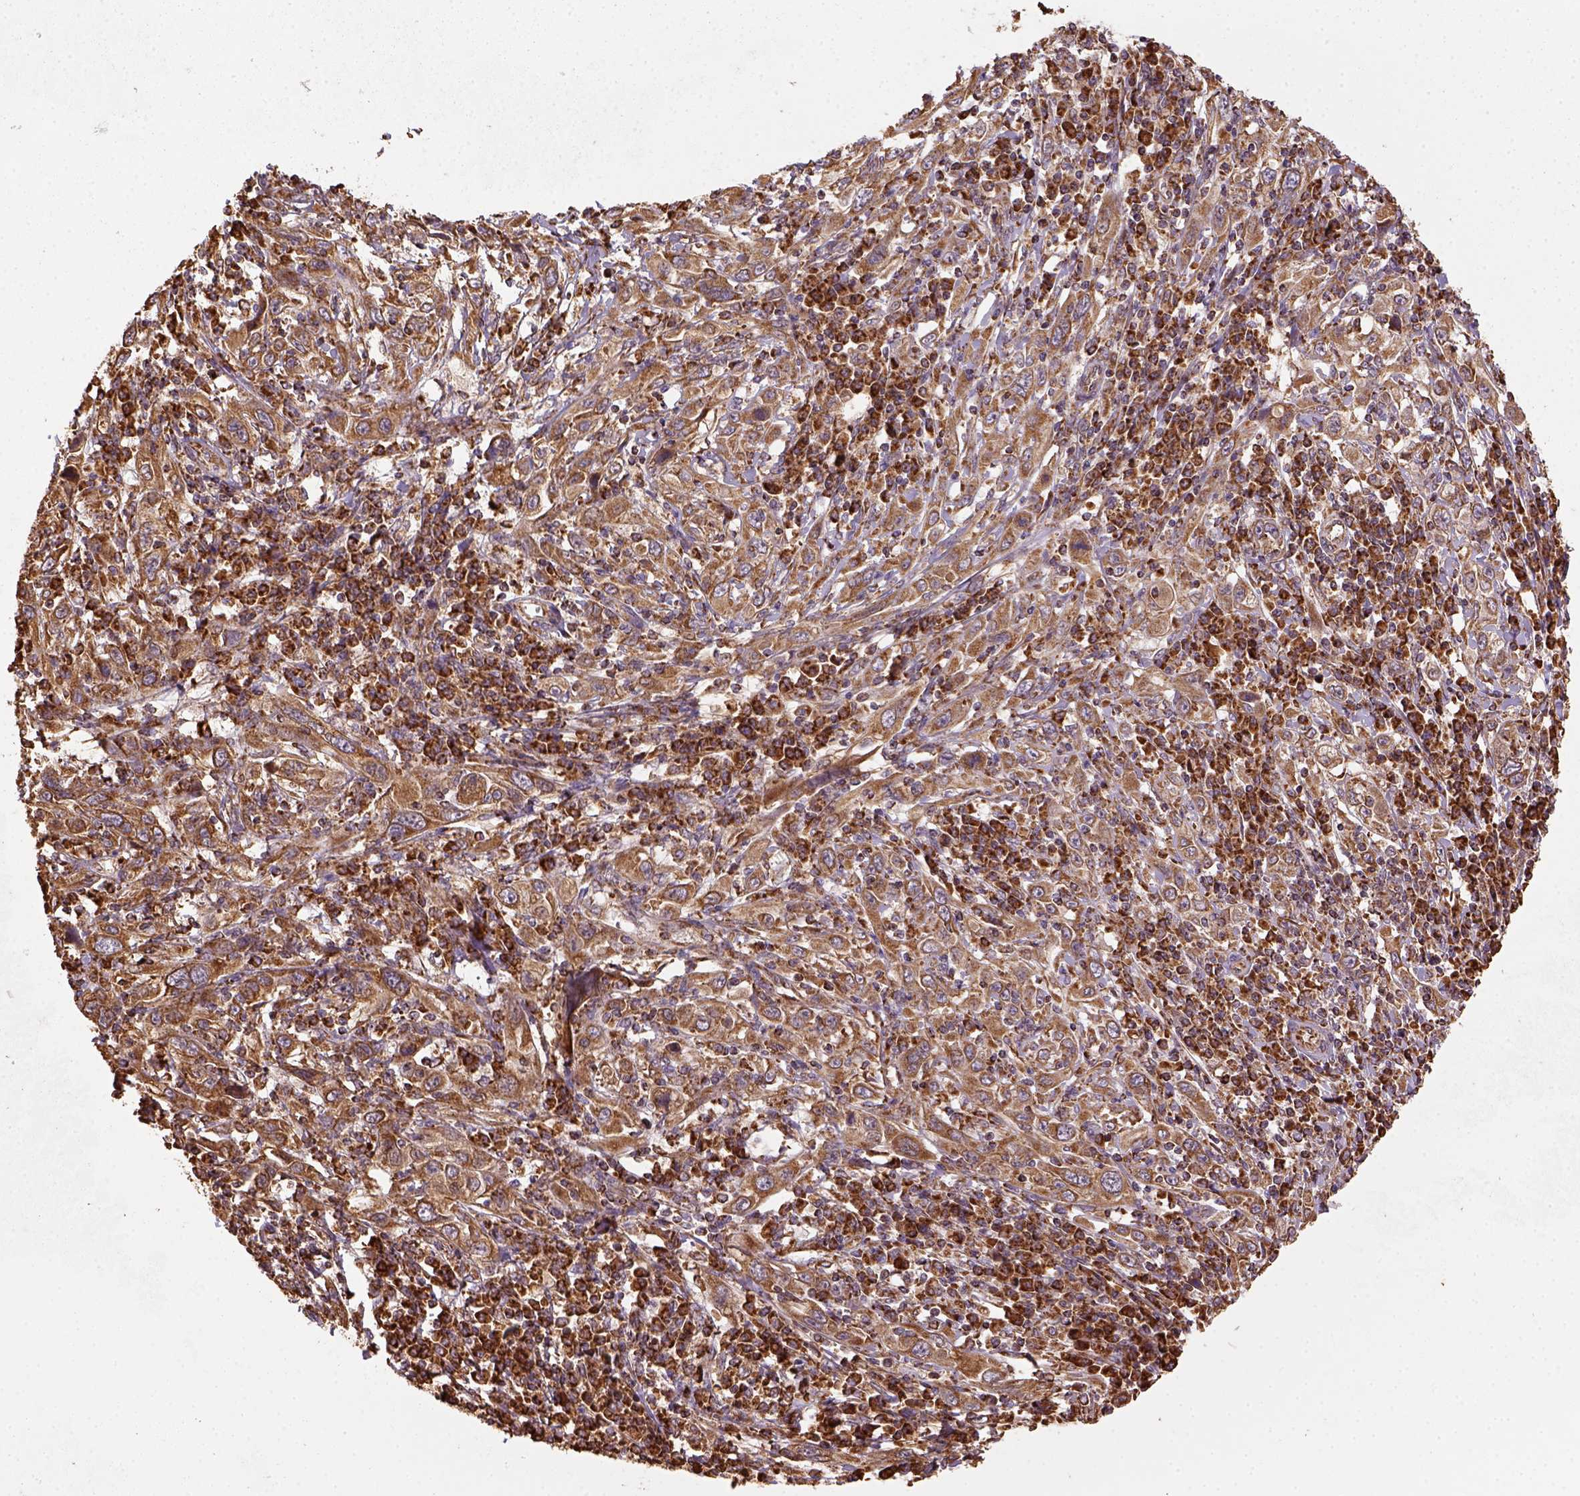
{"staining": {"intensity": "moderate", "quantity": ">75%", "location": "cytoplasmic/membranous"}, "tissue": "cervical cancer", "cell_type": "Tumor cells", "image_type": "cancer", "snomed": [{"axis": "morphology", "description": "Squamous cell carcinoma, NOS"}, {"axis": "topography", "description": "Cervix"}], "caption": "There is medium levels of moderate cytoplasmic/membranous staining in tumor cells of cervical cancer, as demonstrated by immunohistochemical staining (brown color).", "gene": "MAPK8IP3", "patient": {"sex": "female", "age": 46}}